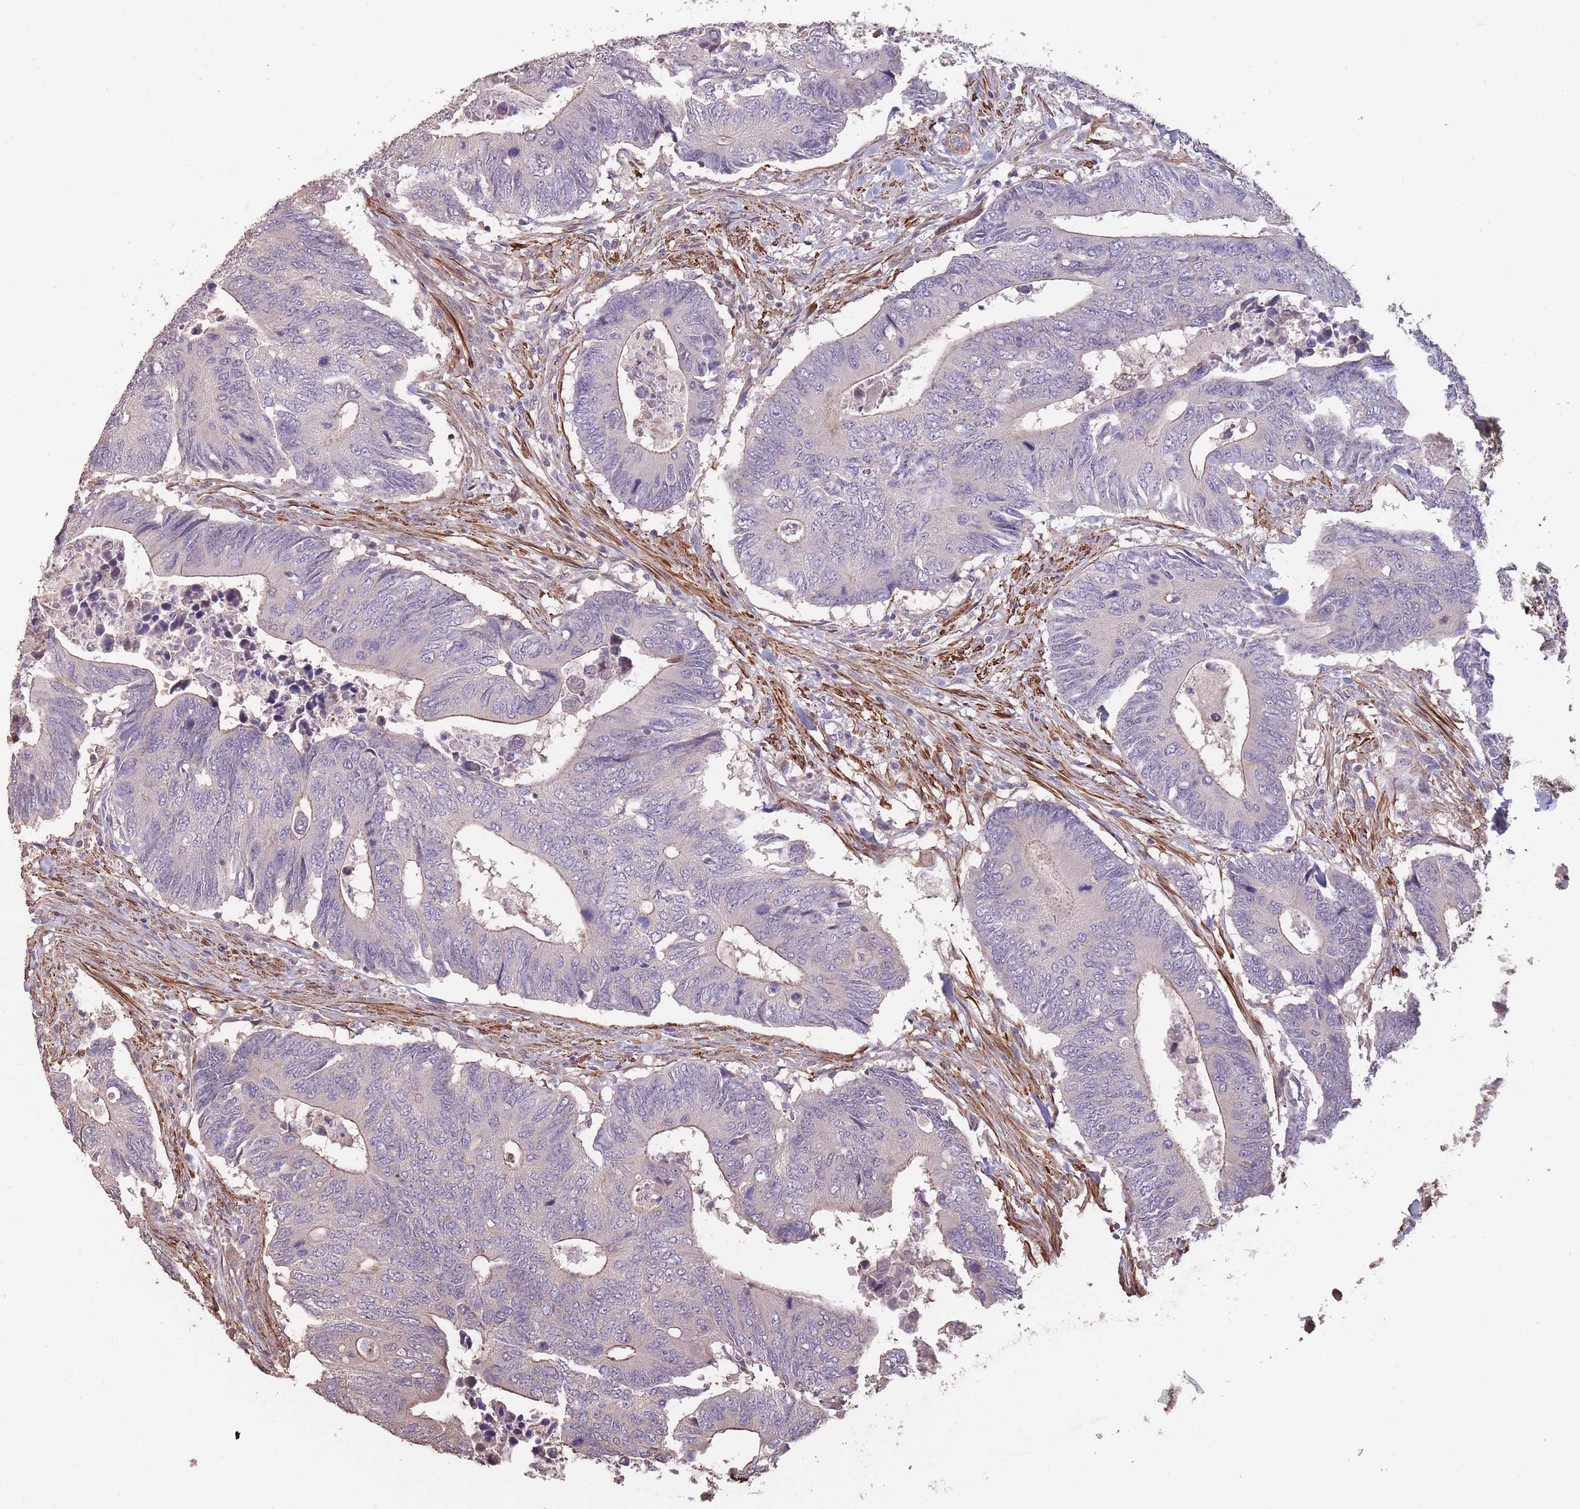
{"staining": {"intensity": "weak", "quantity": "<25%", "location": "cytoplasmic/membranous"}, "tissue": "colorectal cancer", "cell_type": "Tumor cells", "image_type": "cancer", "snomed": [{"axis": "morphology", "description": "Adenocarcinoma, NOS"}, {"axis": "topography", "description": "Colon"}], "caption": "This is an immunohistochemistry micrograph of human adenocarcinoma (colorectal). There is no expression in tumor cells.", "gene": "NLRC4", "patient": {"sex": "male", "age": 87}}